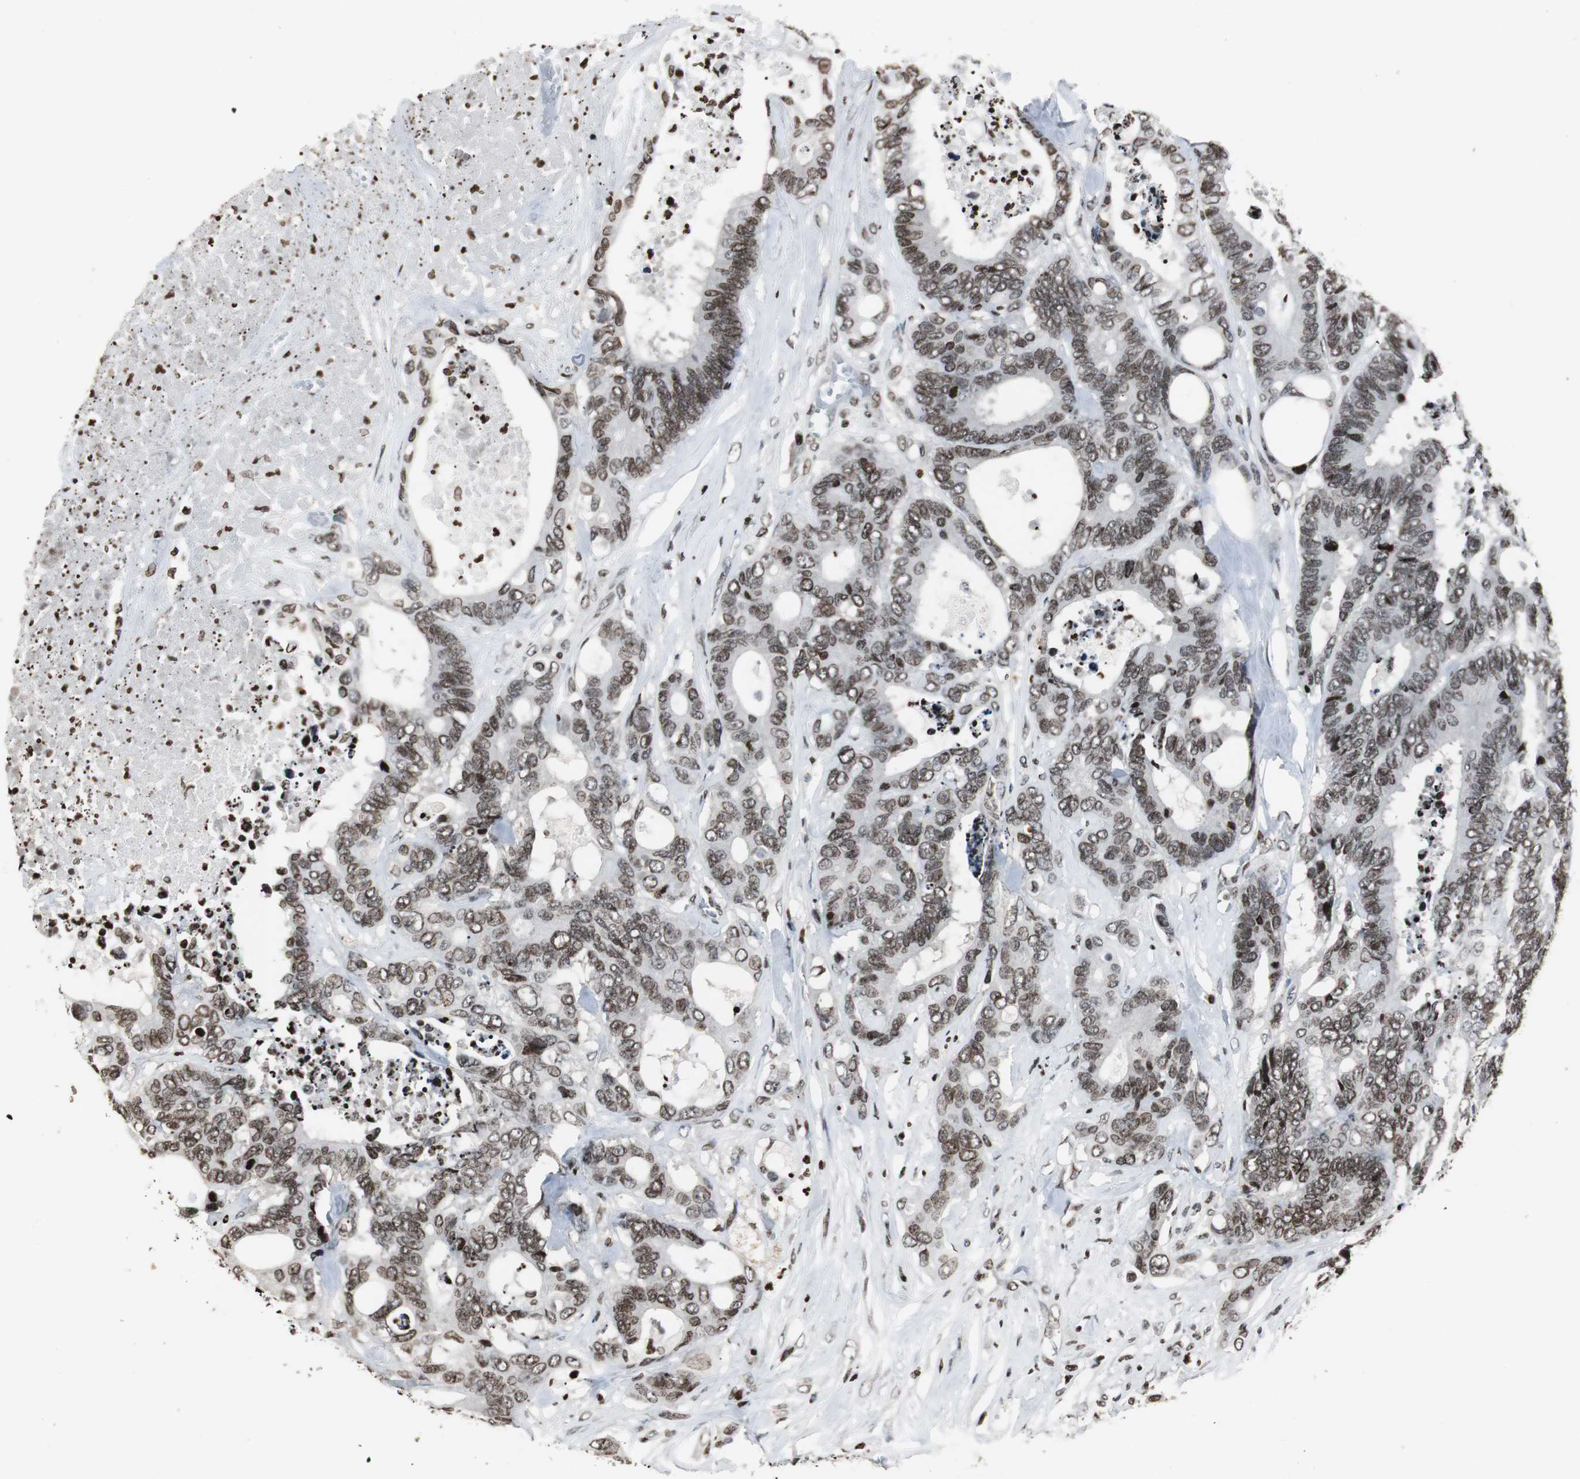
{"staining": {"intensity": "moderate", "quantity": ">75%", "location": "nuclear"}, "tissue": "colorectal cancer", "cell_type": "Tumor cells", "image_type": "cancer", "snomed": [{"axis": "morphology", "description": "Adenocarcinoma, NOS"}, {"axis": "topography", "description": "Rectum"}], "caption": "Immunohistochemistry photomicrograph of neoplastic tissue: colorectal cancer (adenocarcinoma) stained using immunohistochemistry (IHC) demonstrates medium levels of moderate protein expression localized specifically in the nuclear of tumor cells, appearing as a nuclear brown color.", "gene": "PAXIP1", "patient": {"sex": "male", "age": 55}}